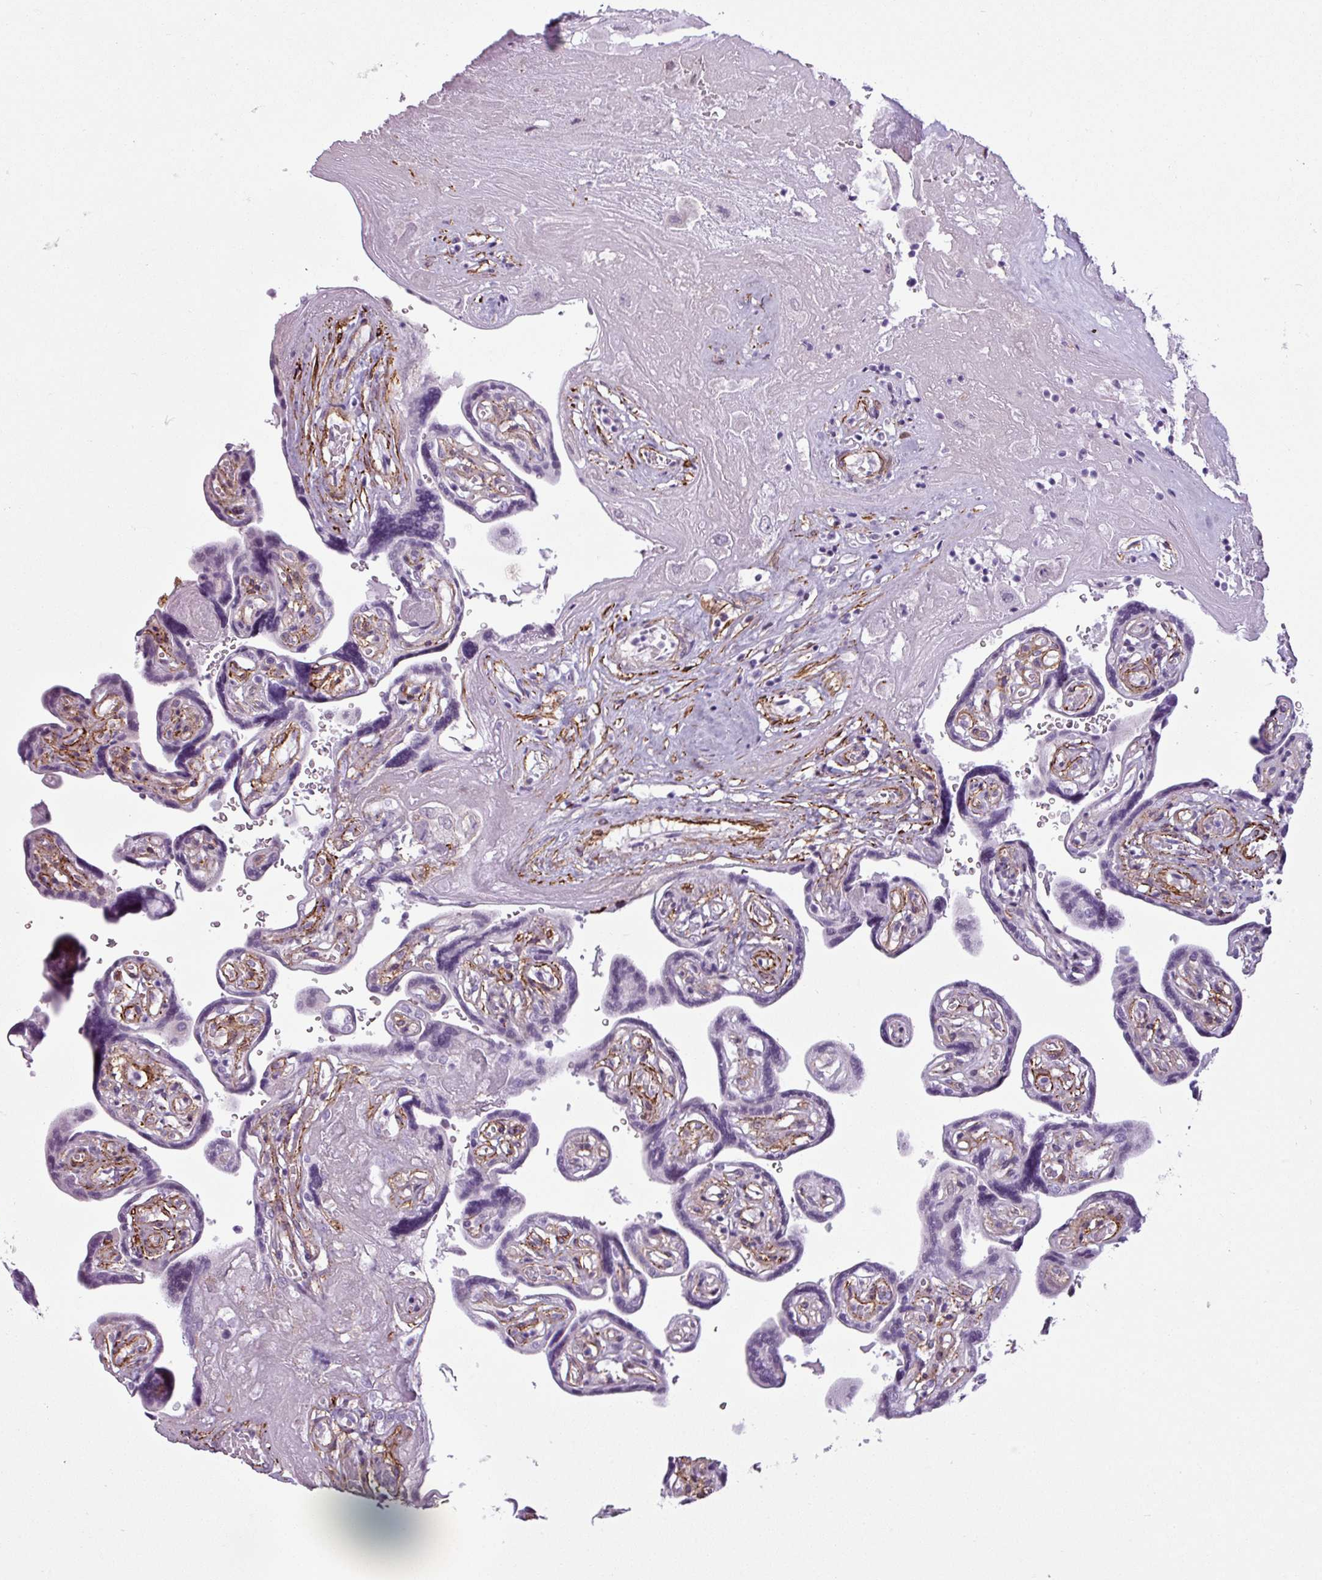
{"staining": {"intensity": "negative", "quantity": "none", "location": "none"}, "tissue": "placenta", "cell_type": "Trophoblastic cells", "image_type": "normal", "snomed": [{"axis": "morphology", "description": "Normal tissue, NOS"}, {"axis": "topography", "description": "Placenta"}], "caption": "An IHC photomicrograph of benign placenta is shown. There is no staining in trophoblastic cells of placenta.", "gene": "ATP10A", "patient": {"sex": "female", "age": 32}}